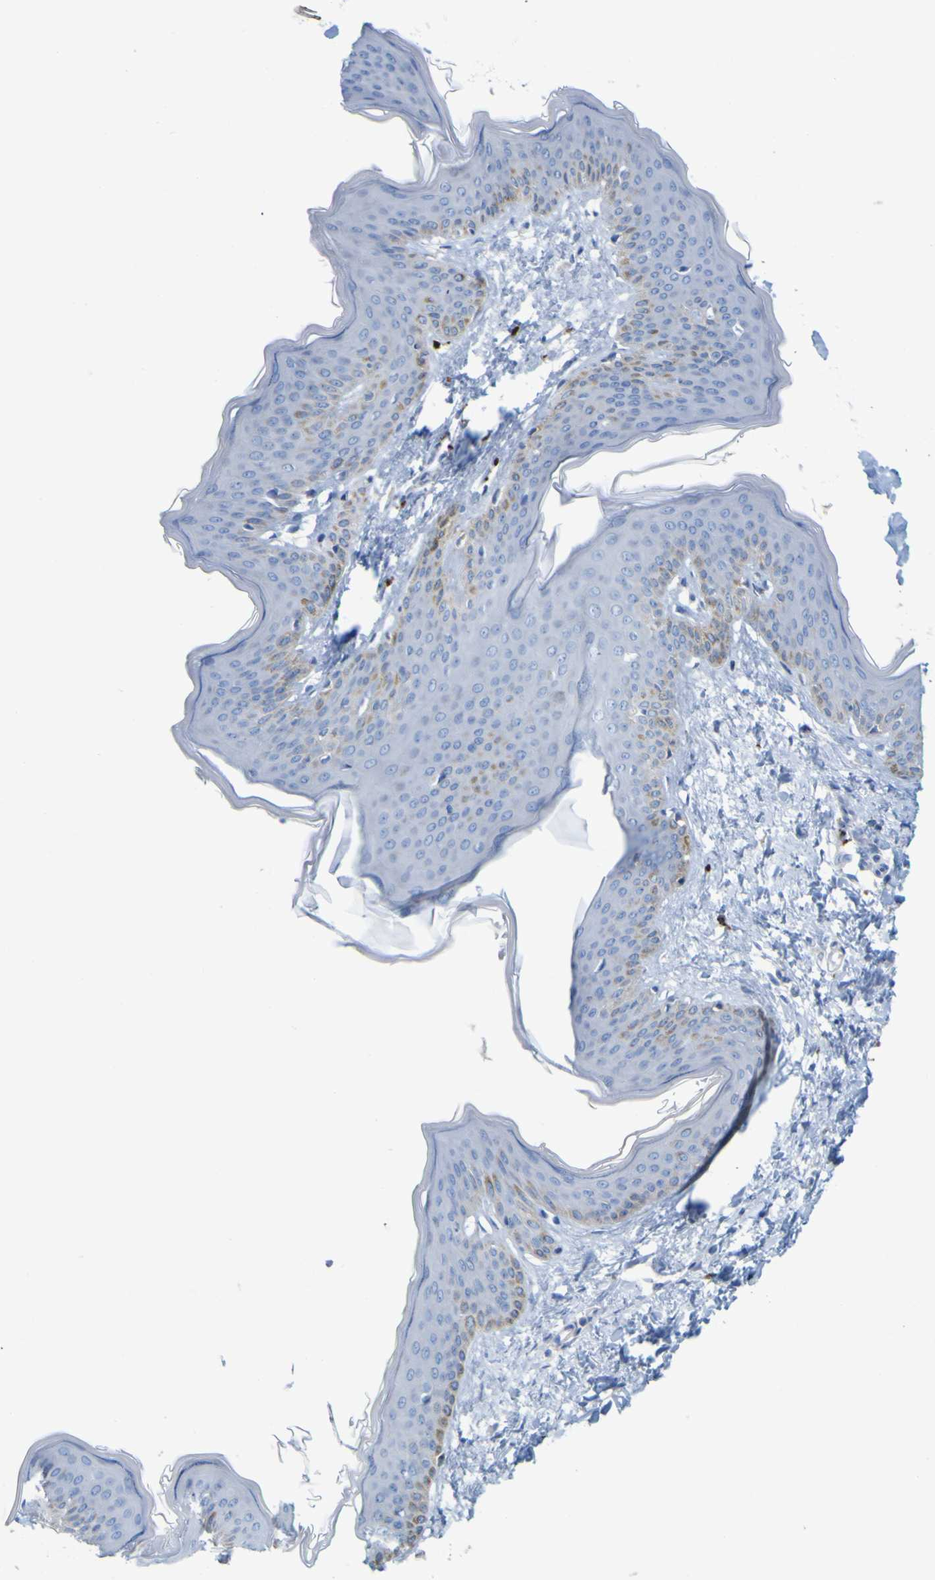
{"staining": {"intensity": "negative", "quantity": "none", "location": "none"}, "tissue": "skin", "cell_type": "Fibroblasts", "image_type": "normal", "snomed": [{"axis": "morphology", "description": "Normal tissue, NOS"}, {"axis": "topography", "description": "Skin"}], "caption": "Photomicrograph shows no significant protein staining in fibroblasts of normal skin. Nuclei are stained in blue.", "gene": "PLD3", "patient": {"sex": "female", "age": 17}}